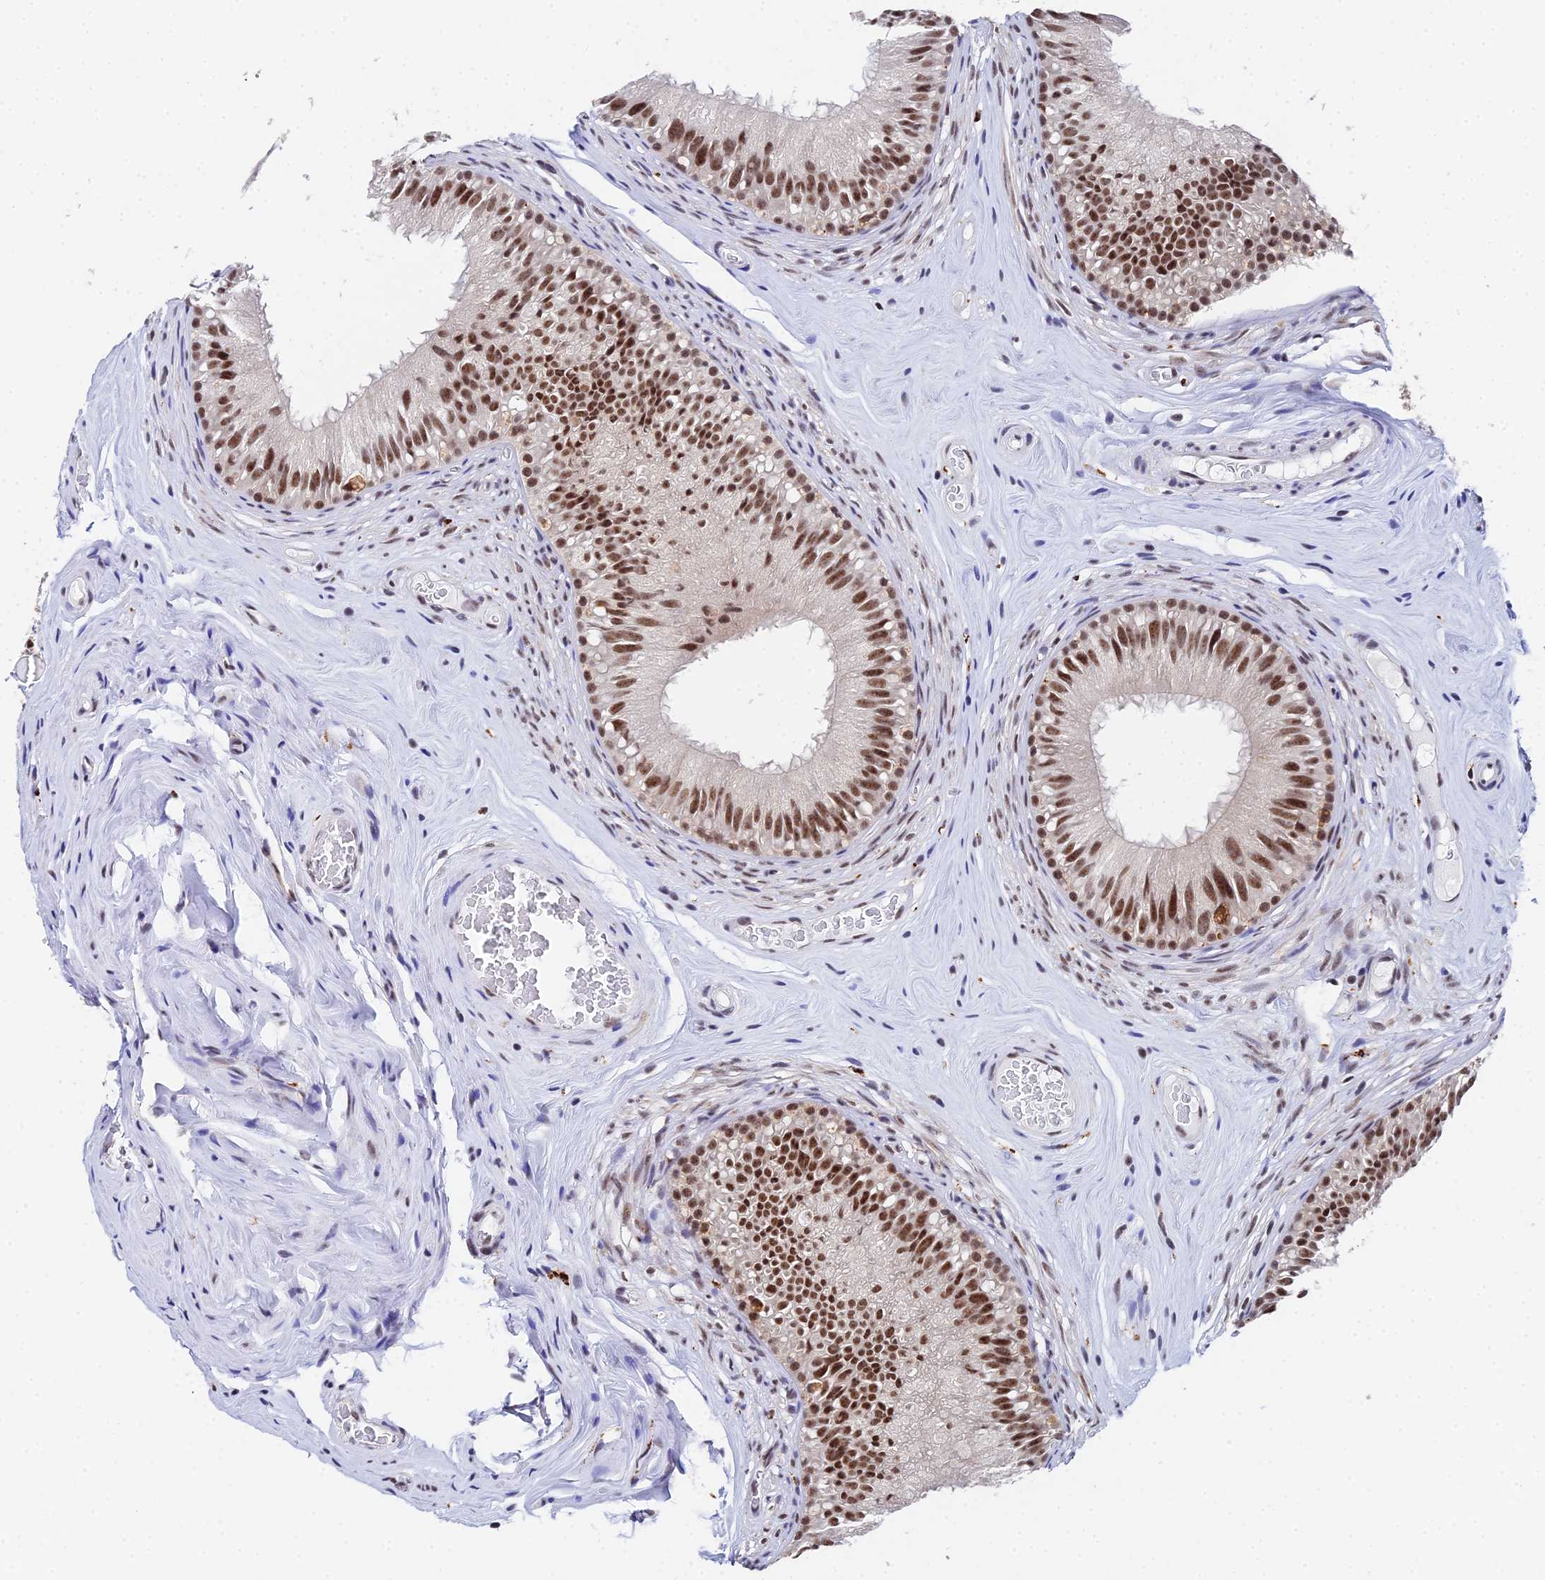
{"staining": {"intensity": "strong", "quantity": ">75%", "location": "nuclear"}, "tissue": "epididymis", "cell_type": "Glandular cells", "image_type": "normal", "snomed": [{"axis": "morphology", "description": "Normal tissue, NOS"}, {"axis": "topography", "description": "Epididymis"}], "caption": "Strong nuclear positivity for a protein is identified in approximately >75% of glandular cells of normal epididymis using immunohistochemistry.", "gene": "MAGOHB", "patient": {"sex": "male", "age": 45}}